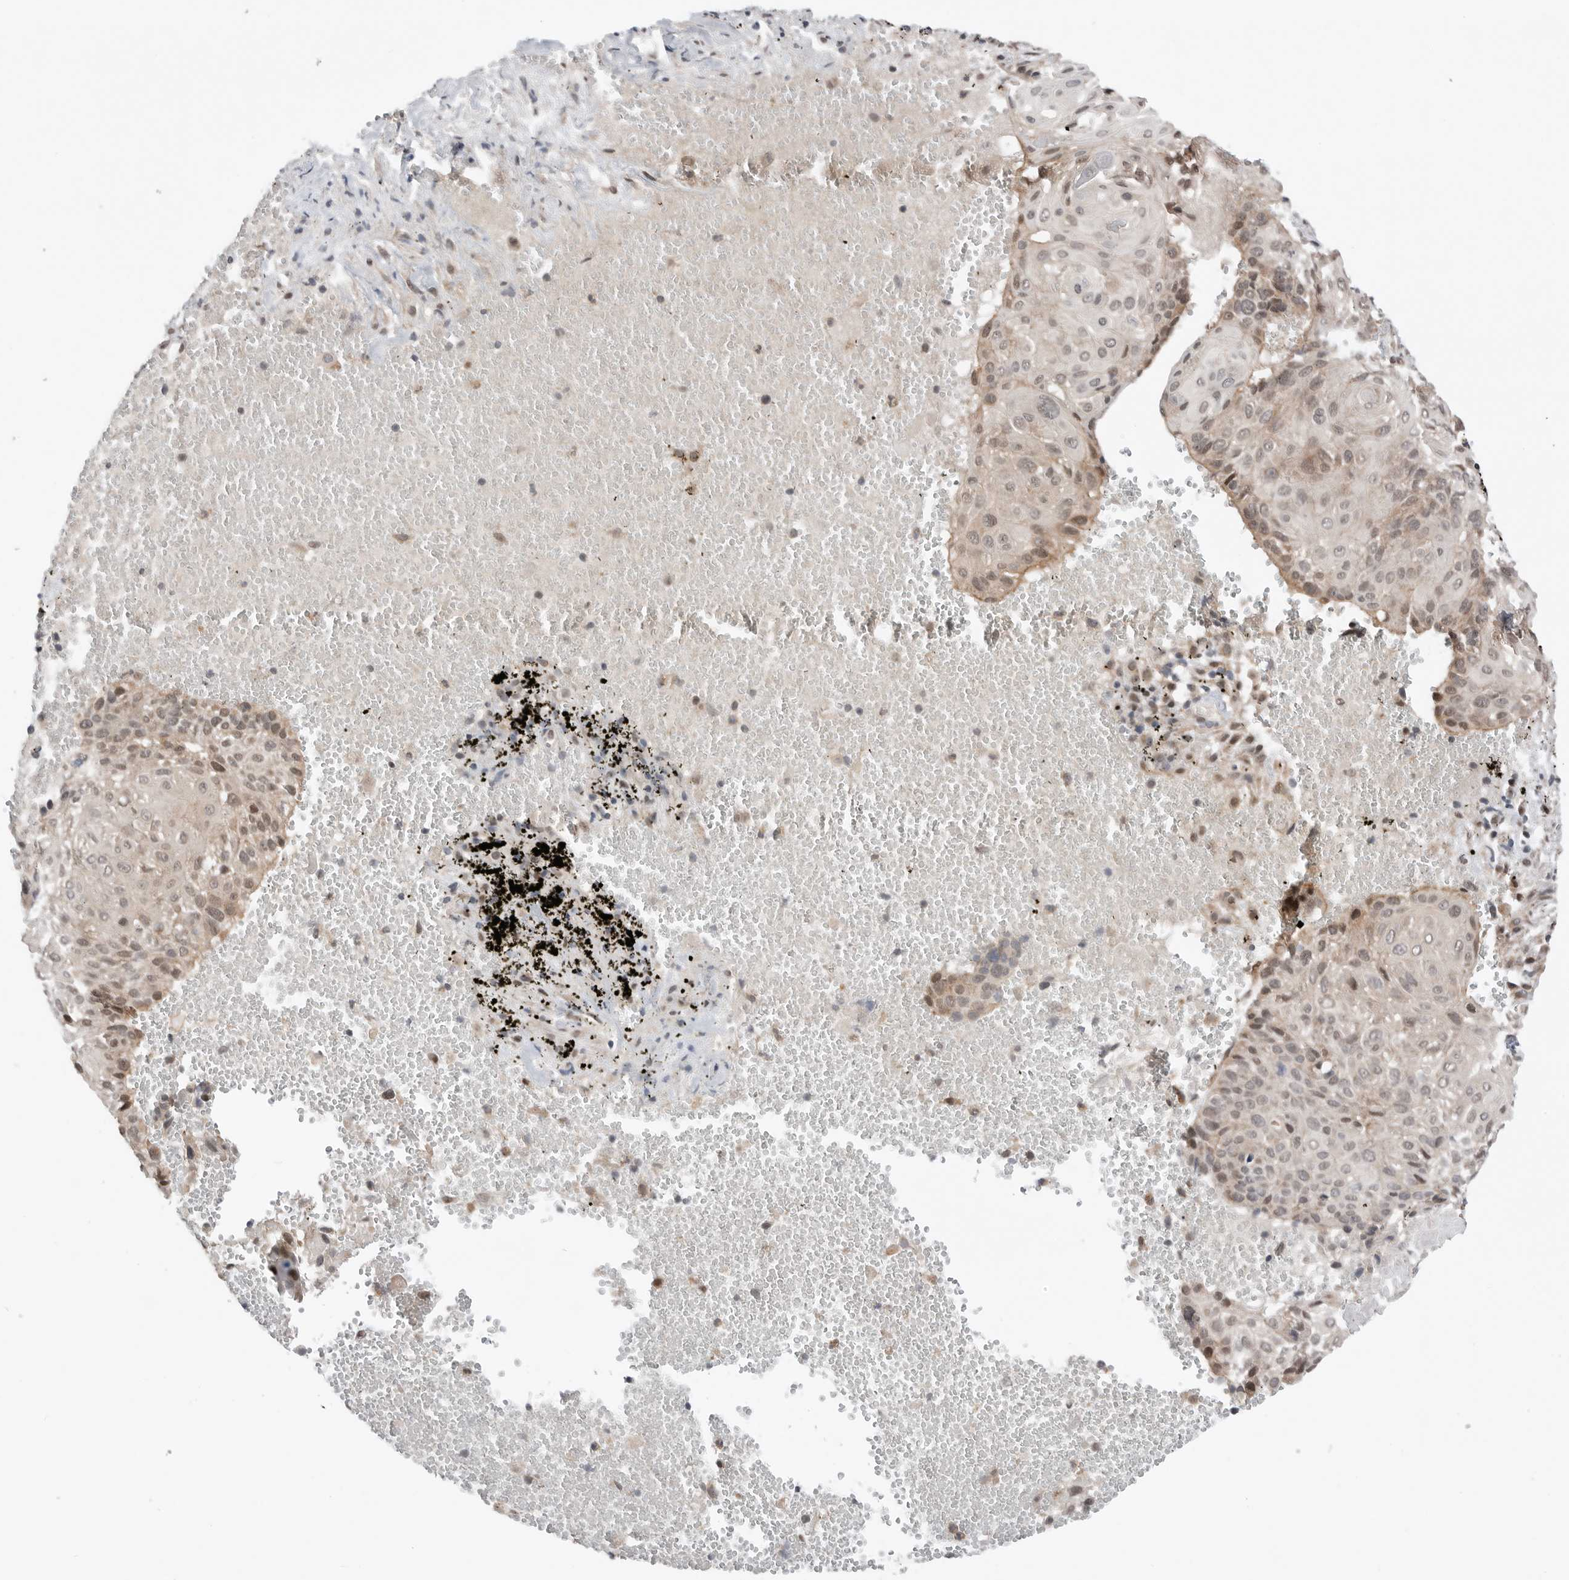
{"staining": {"intensity": "weak", "quantity": ">75%", "location": "nuclear"}, "tissue": "cervical cancer", "cell_type": "Tumor cells", "image_type": "cancer", "snomed": [{"axis": "morphology", "description": "Squamous cell carcinoma, NOS"}, {"axis": "topography", "description": "Cervix"}], "caption": "High-power microscopy captured an IHC micrograph of cervical cancer (squamous cell carcinoma), revealing weak nuclear expression in approximately >75% of tumor cells. The protein of interest is stained brown, and the nuclei are stained in blue (DAB IHC with brightfield microscopy, high magnification).", "gene": "NTAQ1", "patient": {"sex": "female", "age": 74}}